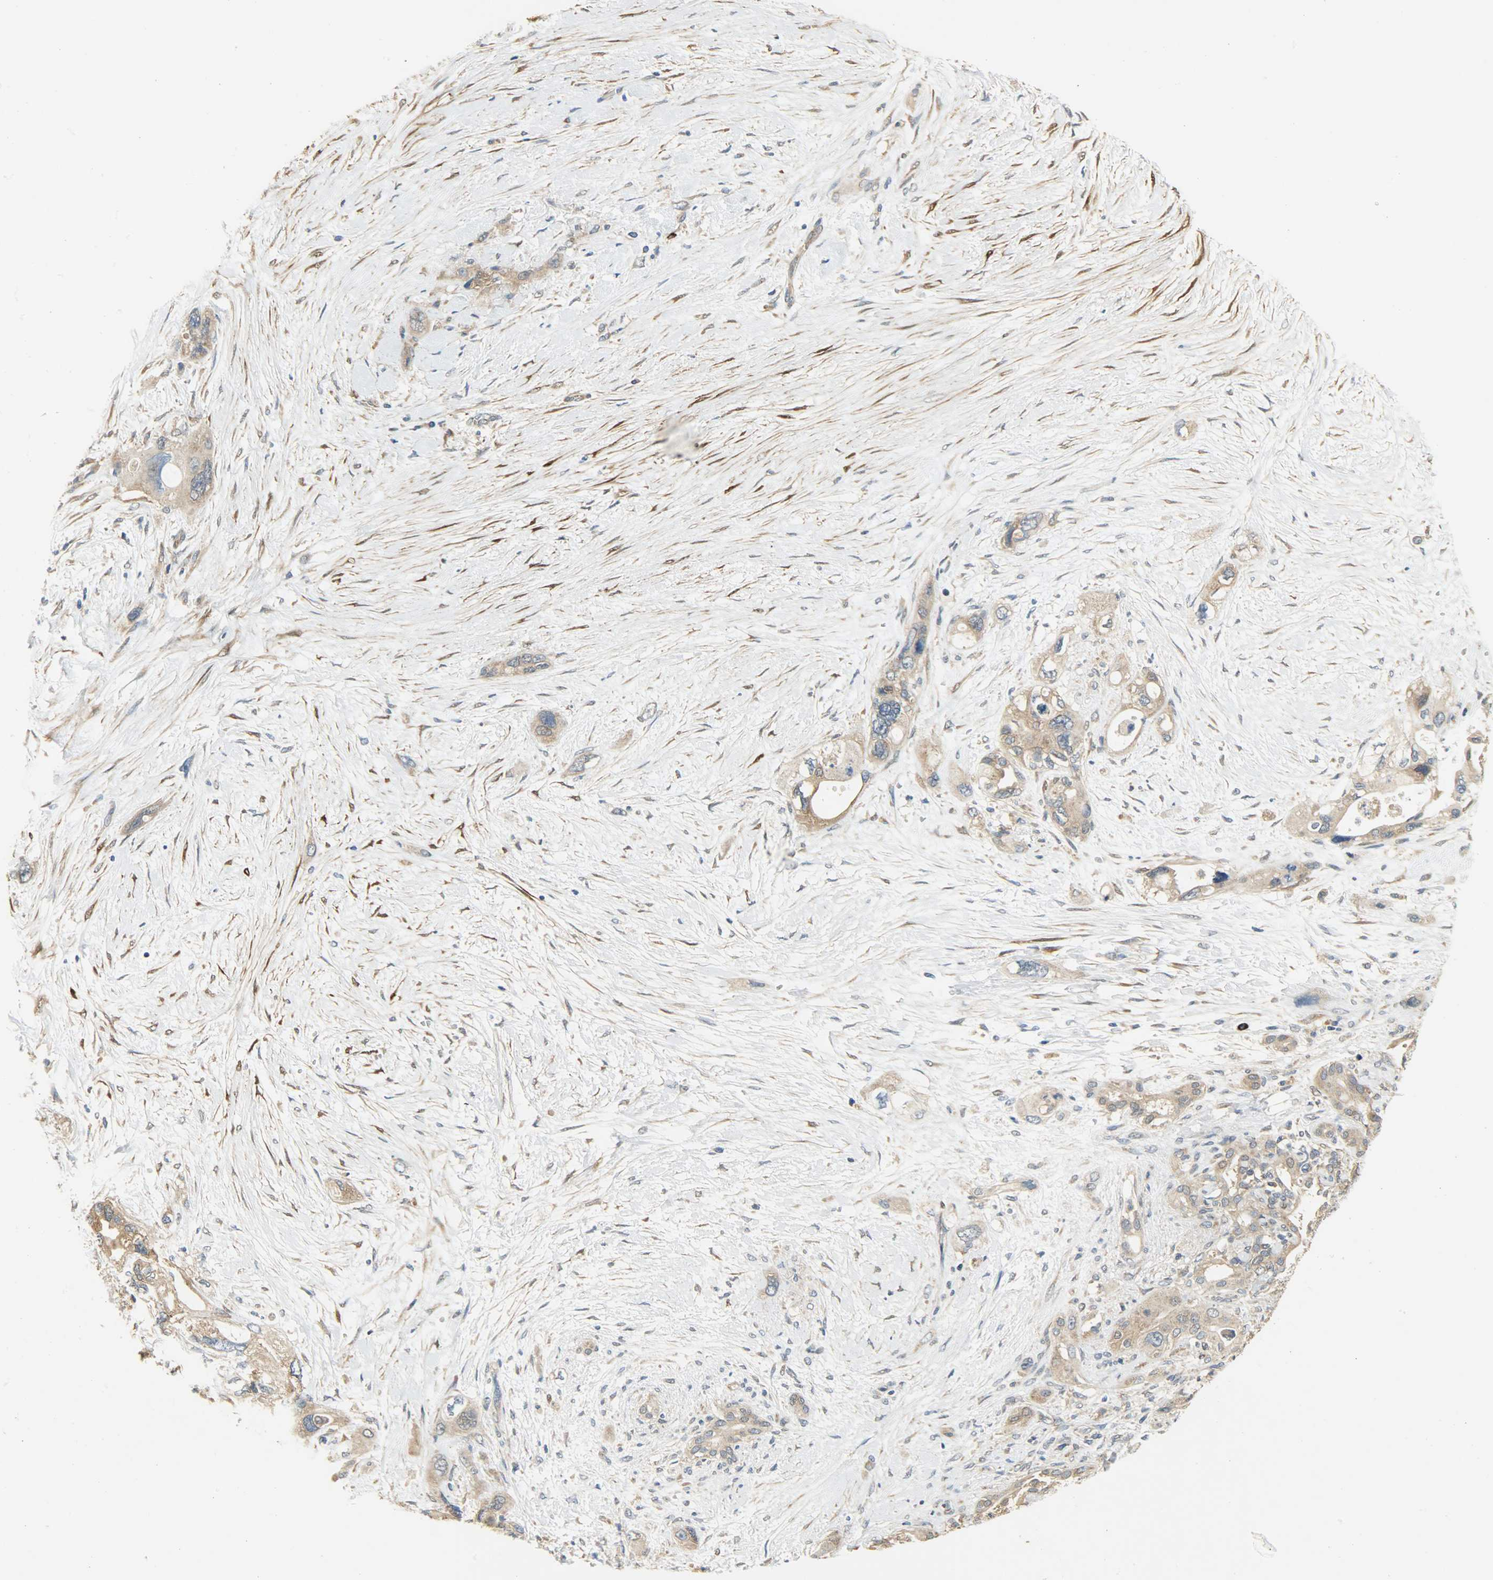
{"staining": {"intensity": "moderate", "quantity": ">75%", "location": "cytoplasmic/membranous"}, "tissue": "pancreatic cancer", "cell_type": "Tumor cells", "image_type": "cancer", "snomed": [{"axis": "morphology", "description": "Adenocarcinoma, NOS"}, {"axis": "topography", "description": "Pancreas"}], "caption": "The histopathology image displays immunohistochemical staining of adenocarcinoma (pancreatic). There is moderate cytoplasmic/membranous expression is appreciated in approximately >75% of tumor cells.", "gene": "C1orf198", "patient": {"sex": "male", "age": 46}}